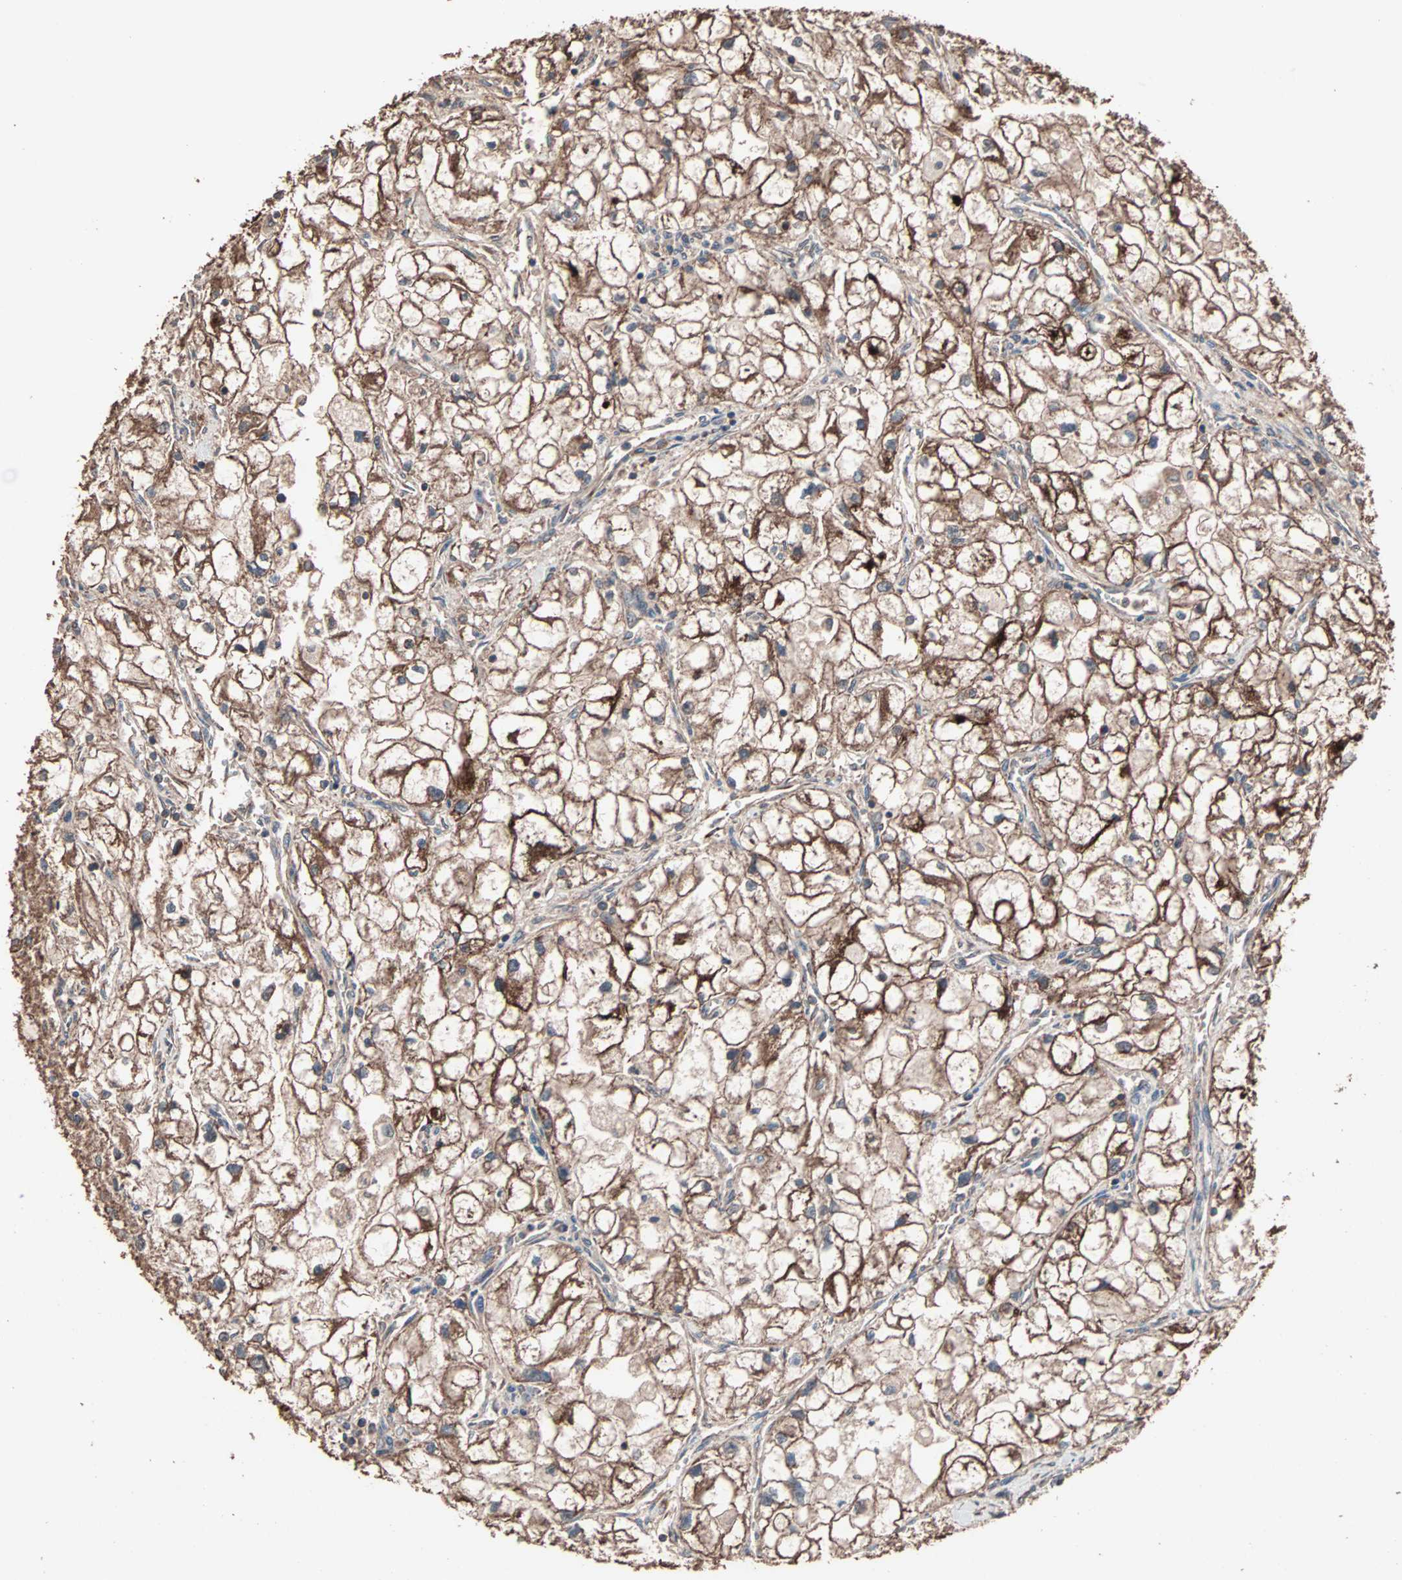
{"staining": {"intensity": "strong", "quantity": ">75%", "location": "cytoplasmic/membranous"}, "tissue": "renal cancer", "cell_type": "Tumor cells", "image_type": "cancer", "snomed": [{"axis": "morphology", "description": "Adenocarcinoma, NOS"}, {"axis": "topography", "description": "Kidney"}], "caption": "Strong cytoplasmic/membranous staining for a protein is identified in approximately >75% of tumor cells of adenocarcinoma (renal) using immunohistochemistry.", "gene": "MRPL2", "patient": {"sex": "female", "age": 70}}